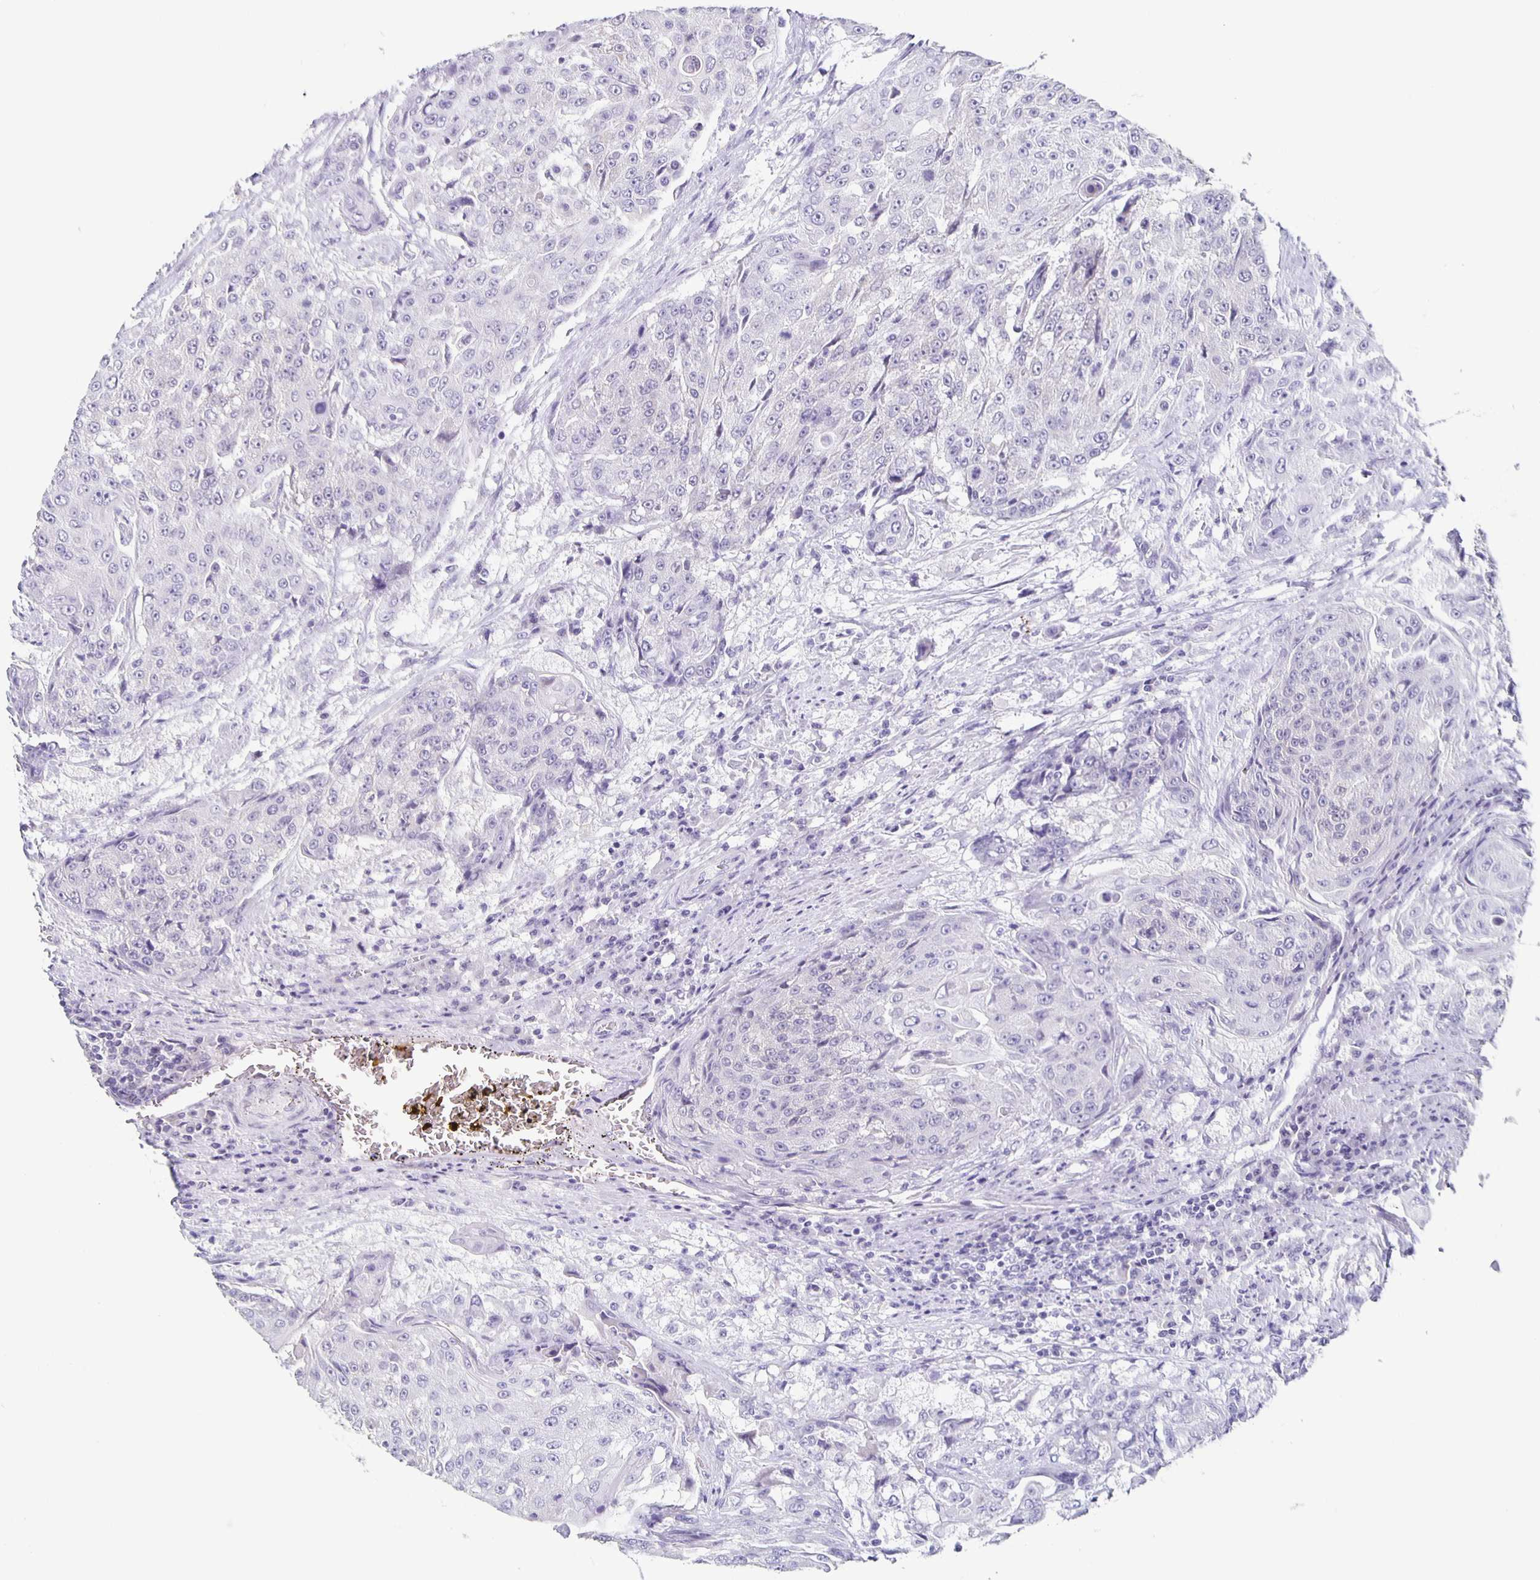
{"staining": {"intensity": "negative", "quantity": "none", "location": "none"}, "tissue": "urothelial cancer", "cell_type": "Tumor cells", "image_type": "cancer", "snomed": [{"axis": "morphology", "description": "Urothelial carcinoma, High grade"}, {"axis": "topography", "description": "Urinary bladder"}], "caption": "Protein analysis of urothelial cancer shows no significant positivity in tumor cells. (DAB (3,3'-diaminobenzidine) IHC with hematoxylin counter stain).", "gene": "CARNS1", "patient": {"sex": "female", "age": 63}}